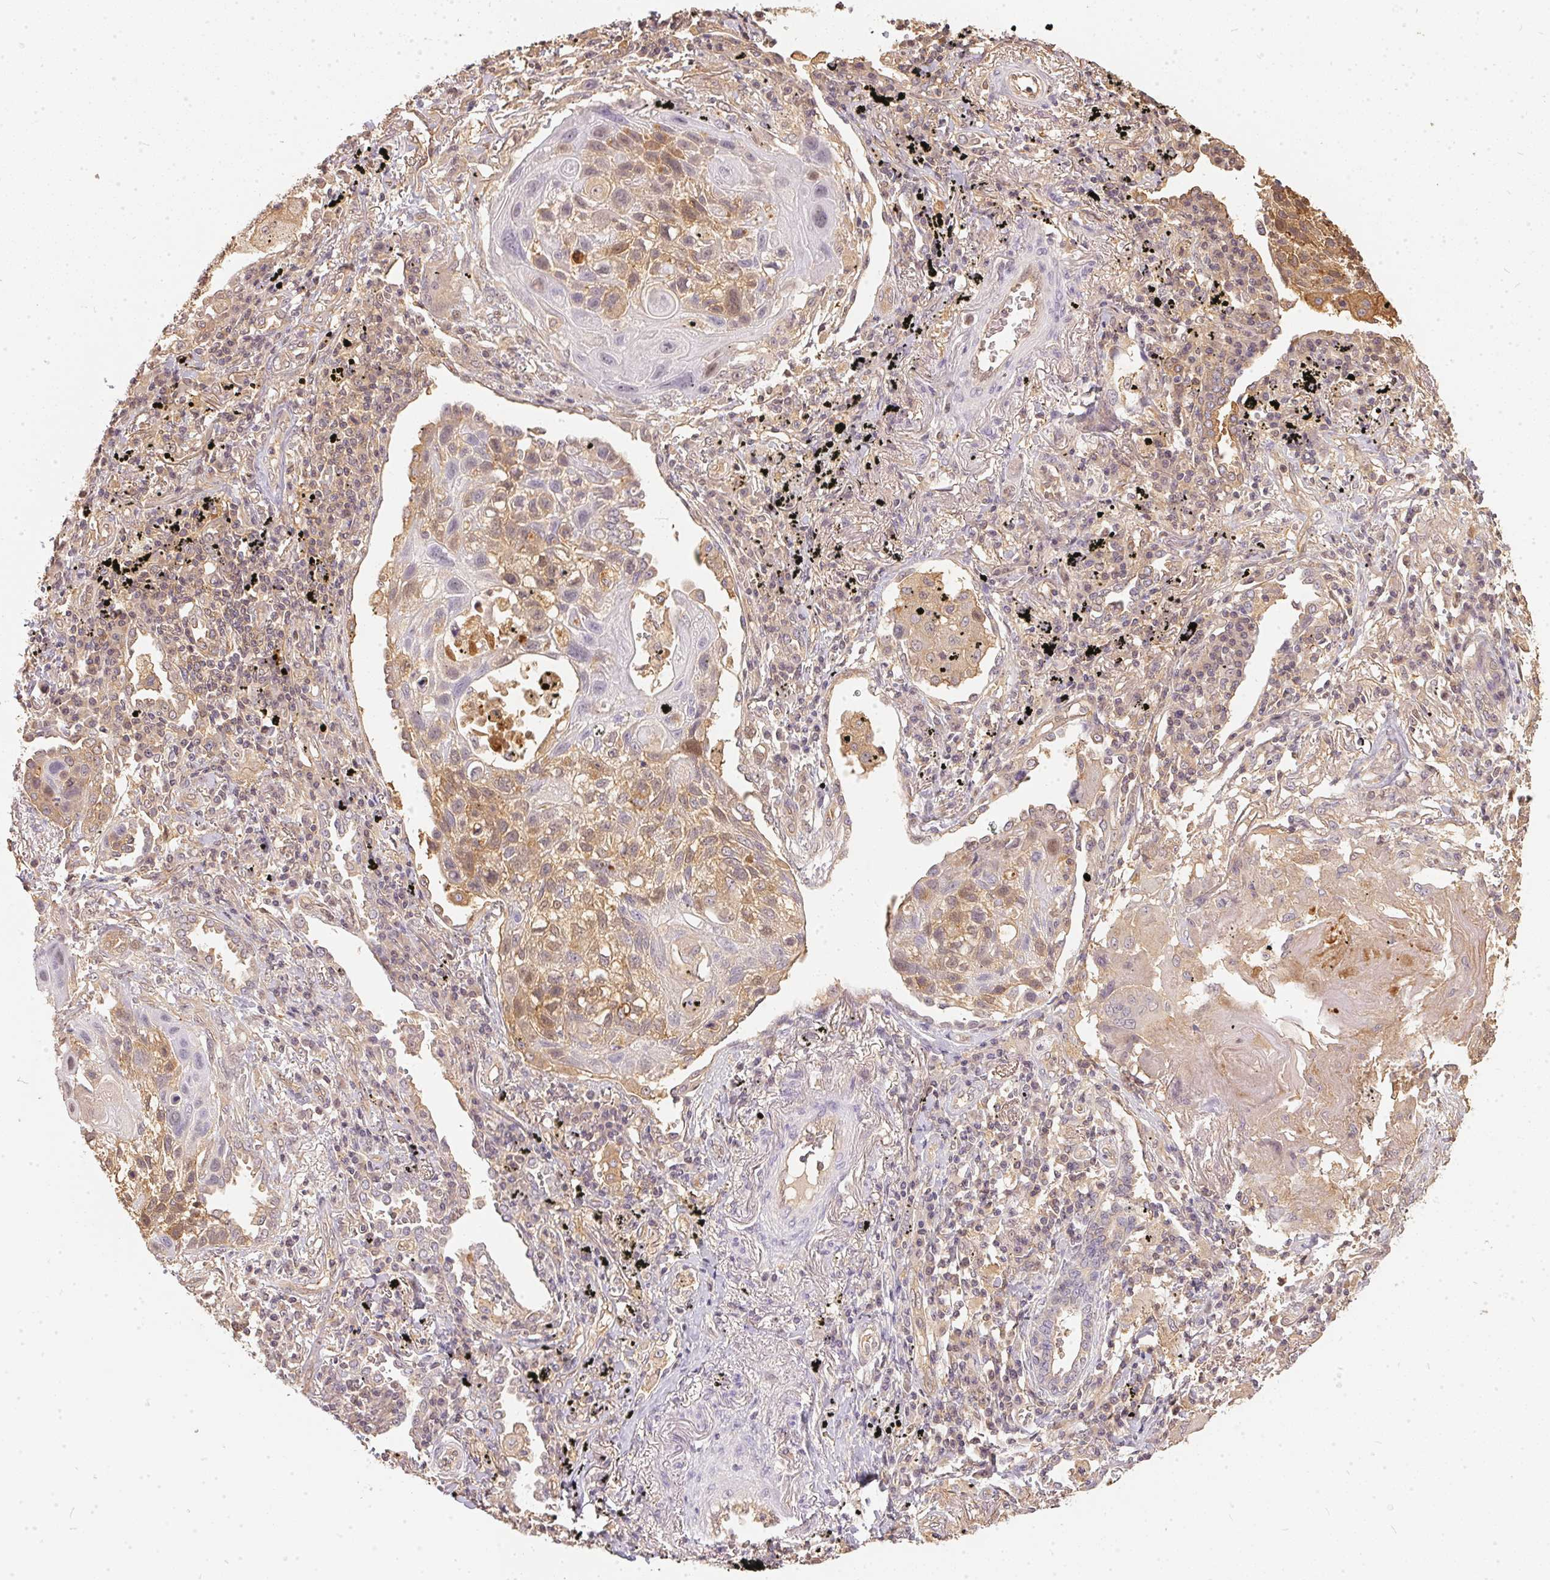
{"staining": {"intensity": "weak", "quantity": "25%-75%", "location": "cytoplasmic/membranous,nuclear"}, "tissue": "lung cancer", "cell_type": "Tumor cells", "image_type": "cancer", "snomed": [{"axis": "morphology", "description": "Squamous cell carcinoma, NOS"}, {"axis": "topography", "description": "Lung"}], "caption": "IHC staining of lung cancer (squamous cell carcinoma), which displays low levels of weak cytoplasmic/membranous and nuclear expression in approximately 25%-75% of tumor cells indicating weak cytoplasmic/membranous and nuclear protein expression. The staining was performed using DAB (3,3'-diaminobenzidine) (brown) for protein detection and nuclei were counterstained in hematoxylin (blue).", "gene": "BLMH", "patient": {"sex": "male", "age": 78}}